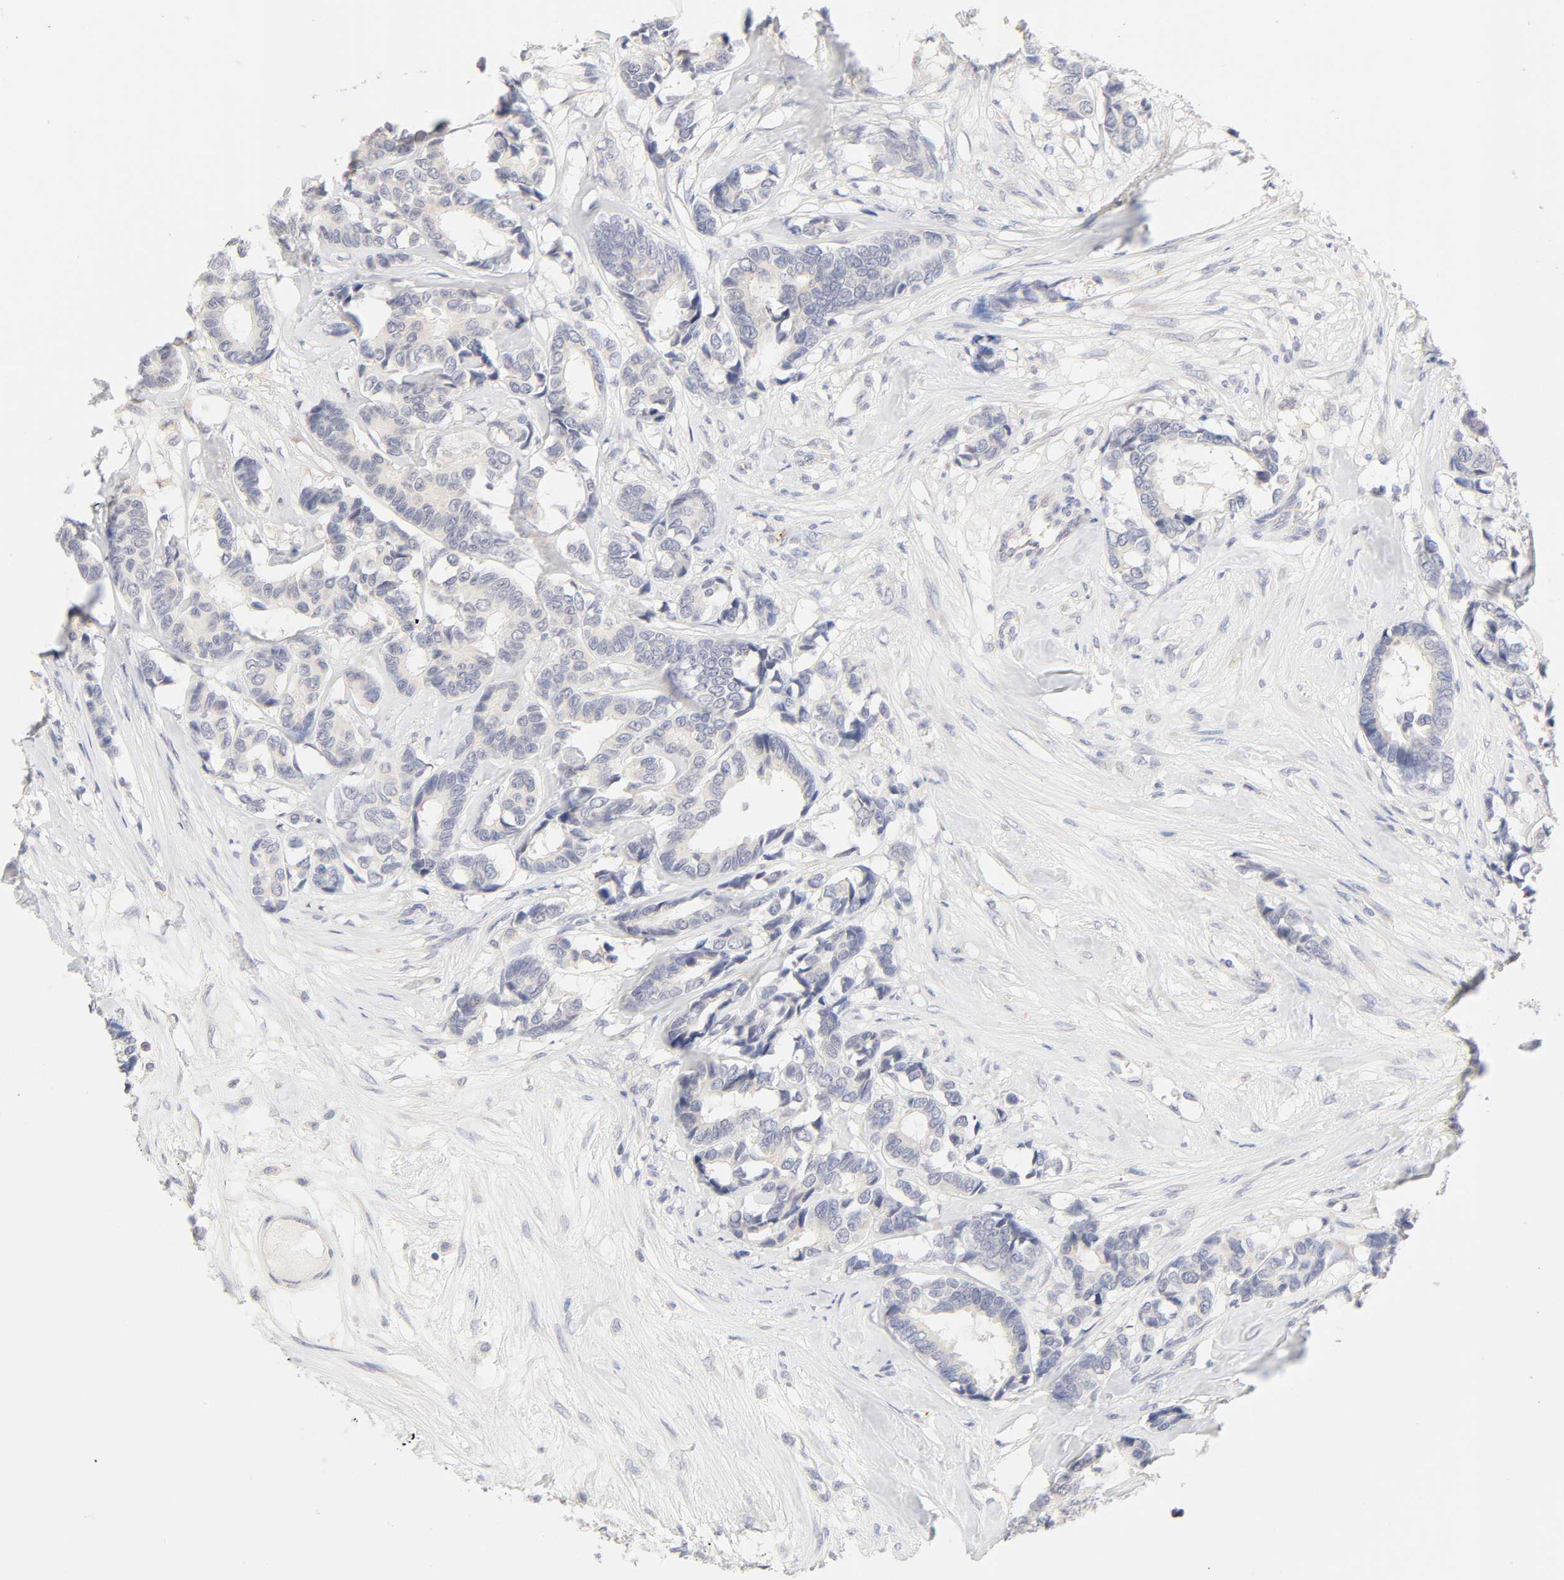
{"staining": {"intensity": "negative", "quantity": "none", "location": "none"}, "tissue": "breast cancer", "cell_type": "Tumor cells", "image_type": "cancer", "snomed": [{"axis": "morphology", "description": "Duct carcinoma"}, {"axis": "topography", "description": "Breast"}], "caption": "An immunohistochemistry photomicrograph of breast cancer (intraductal carcinoma) is shown. There is no staining in tumor cells of breast cancer (intraductal carcinoma).", "gene": "CYP4B1", "patient": {"sex": "female", "age": 87}}